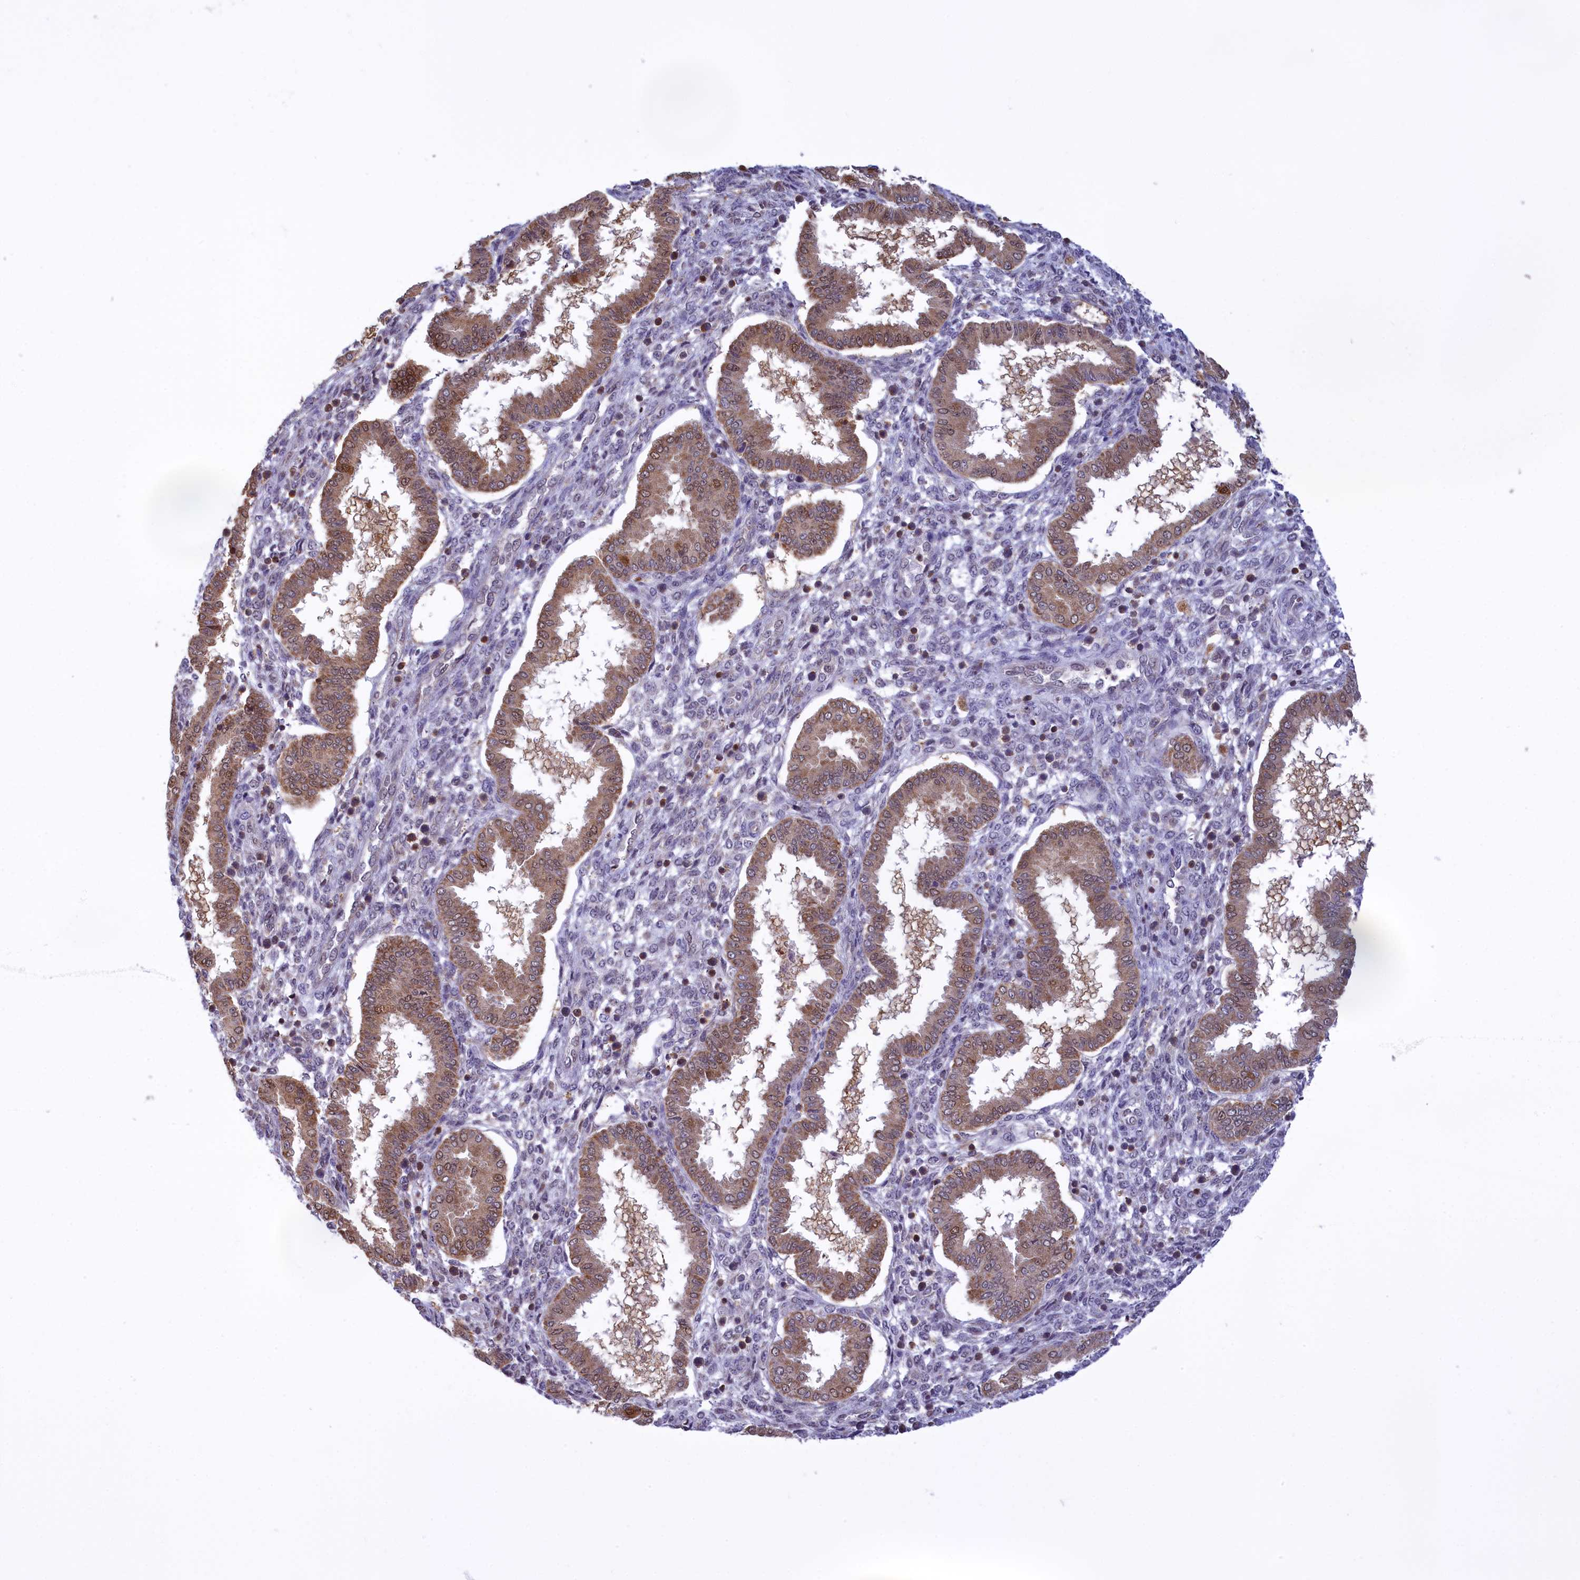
{"staining": {"intensity": "negative", "quantity": "none", "location": "none"}, "tissue": "endometrium", "cell_type": "Cells in endometrial stroma", "image_type": "normal", "snomed": [{"axis": "morphology", "description": "Normal tissue, NOS"}, {"axis": "topography", "description": "Endometrium"}], "caption": "Immunohistochemistry (IHC) photomicrograph of unremarkable endometrium: endometrium stained with DAB (3,3'-diaminobenzidine) shows no significant protein staining in cells in endometrial stroma. (DAB immunohistochemistry (IHC) with hematoxylin counter stain).", "gene": "IZUMO2", "patient": {"sex": "female", "age": 24}}